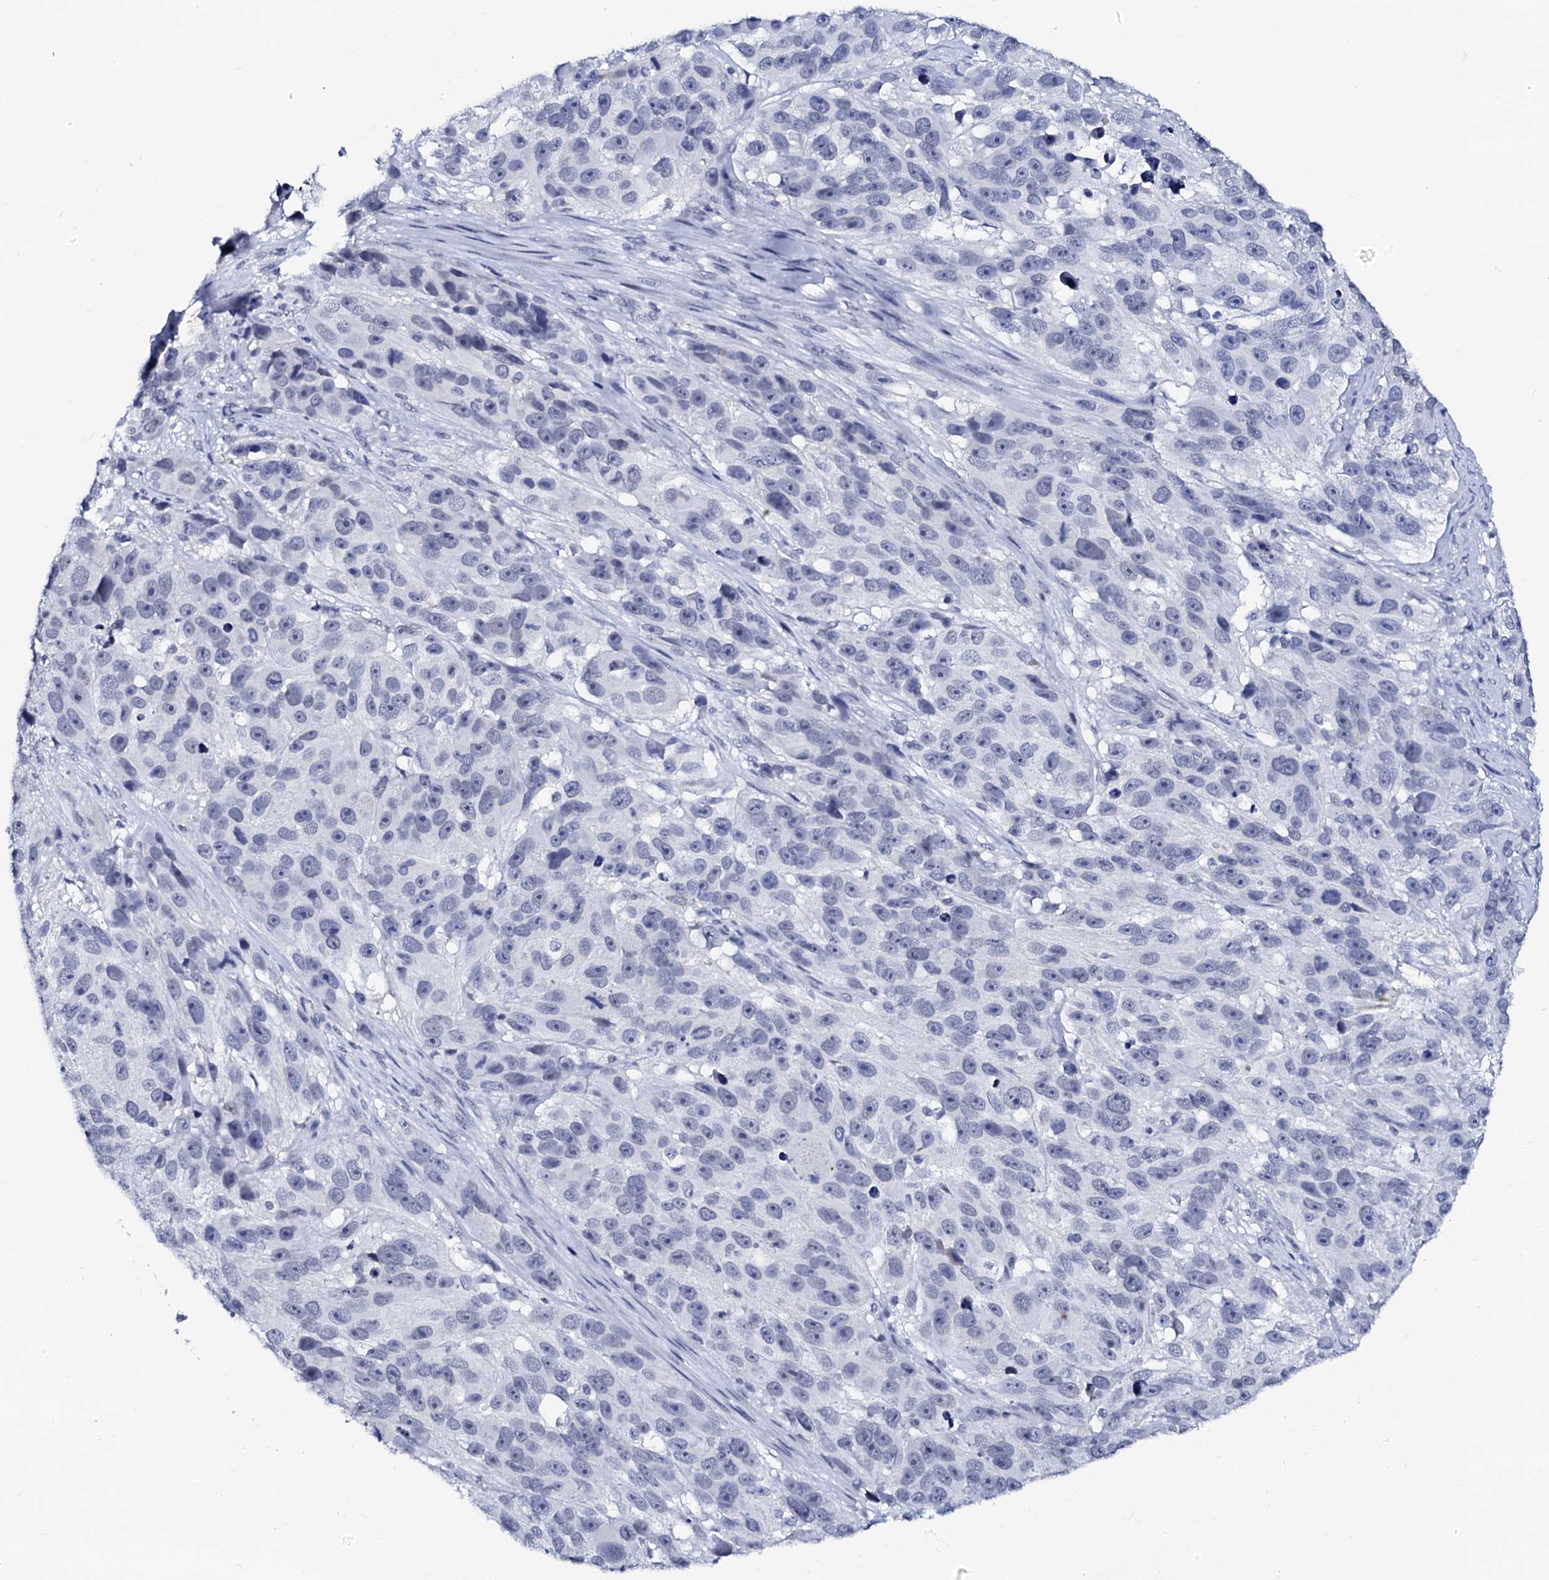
{"staining": {"intensity": "negative", "quantity": "none", "location": "none"}, "tissue": "melanoma", "cell_type": "Tumor cells", "image_type": "cancer", "snomed": [{"axis": "morphology", "description": "Malignant melanoma, NOS"}, {"axis": "topography", "description": "Skin"}], "caption": "The immunohistochemistry (IHC) photomicrograph has no significant positivity in tumor cells of malignant melanoma tissue. Brightfield microscopy of IHC stained with DAB (brown) and hematoxylin (blue), captured at high magnification.", "gene": "SPATA19", "patient": {"sex": "male", "age": 84}}